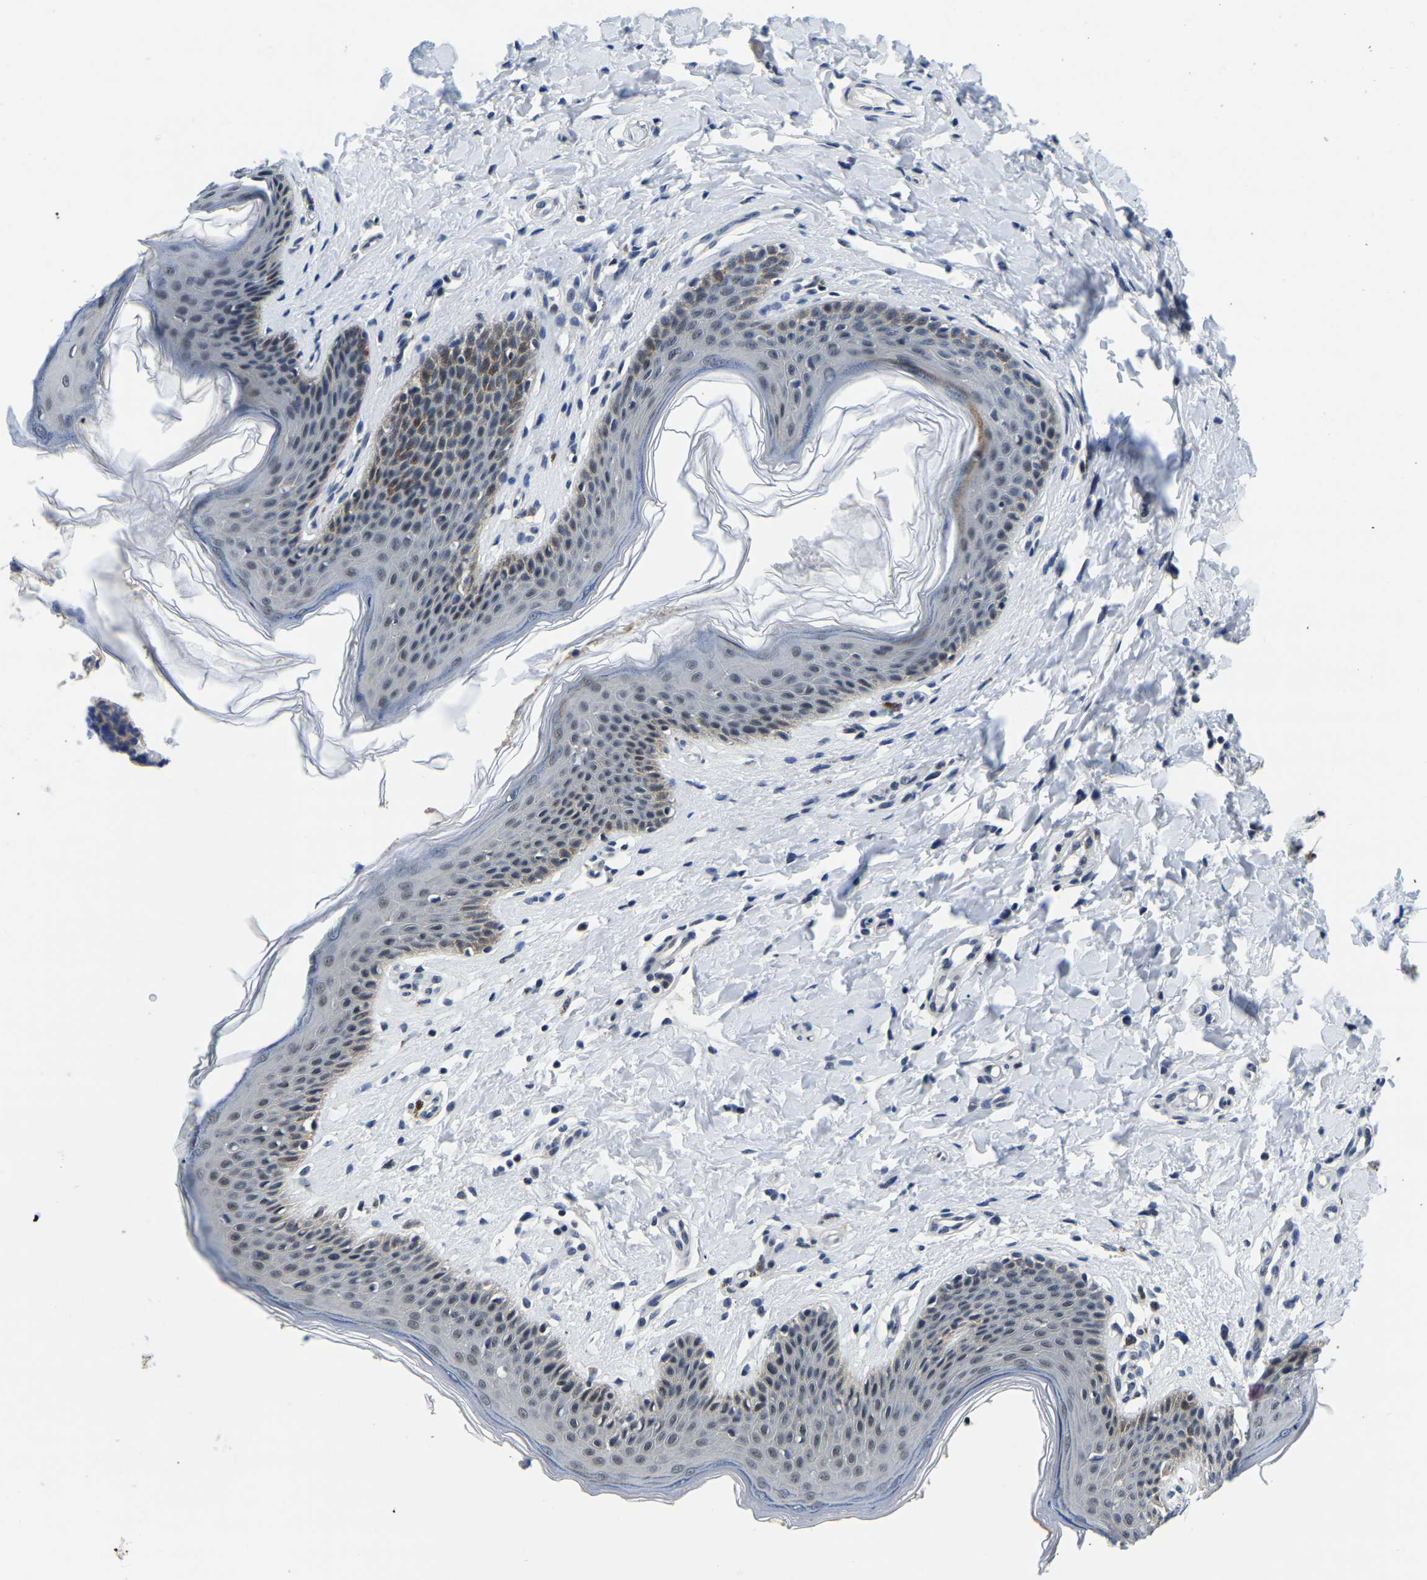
{"staining": {"intensity": "weak", "quantity": "25%-75%", "location": "nuclear"}, "tissue": "skin", "cell_type": "Epidermal cells", "image_type": "normal", "snomed": [{"axis": "morphology", "description": "Normal tissue, NOS"}, {"axis": "topography", "description": "Vulva"}], "caption": "Weak nuclear positivity for a protein is seen in approximately 25%-75% of epidermal cells of normal skin using immunohistochemistry.", "gene": "POLDIP3", "patient": {"sex": "female", "age": 66}}